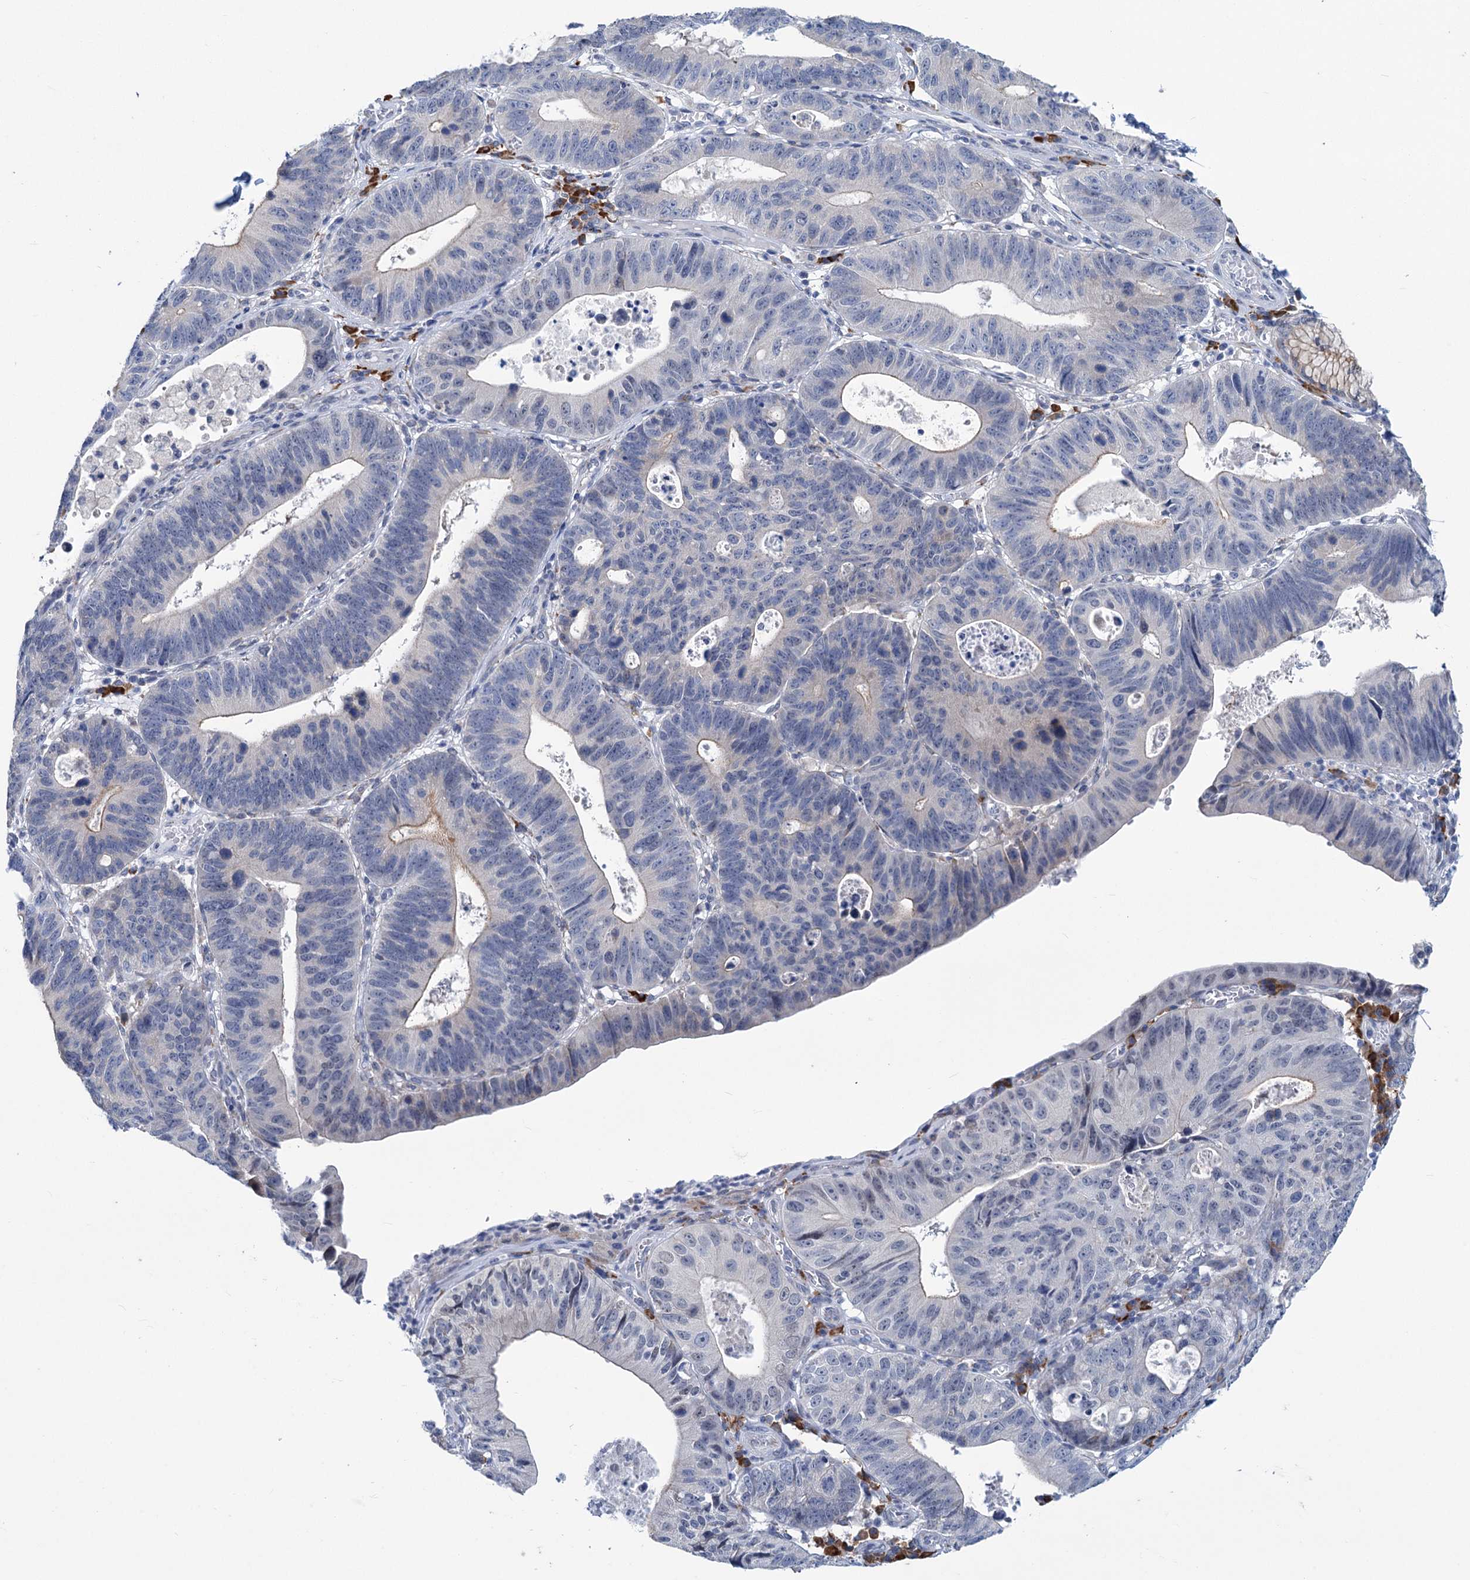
{"staining": {"intensity": "negative", "quantity": "none", "location": "none"}, "tissue": "stomach cancer", "cell_type": "Tumor cells", "image_type": "cancer", "snomed": [{"axis": "morphology", "description": "Adenocarcinoma, NOS"}, {"axis": "topography", "description": "Stomach"}], "caption": "IHC of human stomach cancer (adenocarcinoma) demonstrates no positivity in tumor cells. (DAB (3,3'-diaminobenzidine) immunohistochemistry visualized using brightfield microscopy, high magnification).", "gene": "NEU3", "patient": {"sex": "male", "age": 59}}